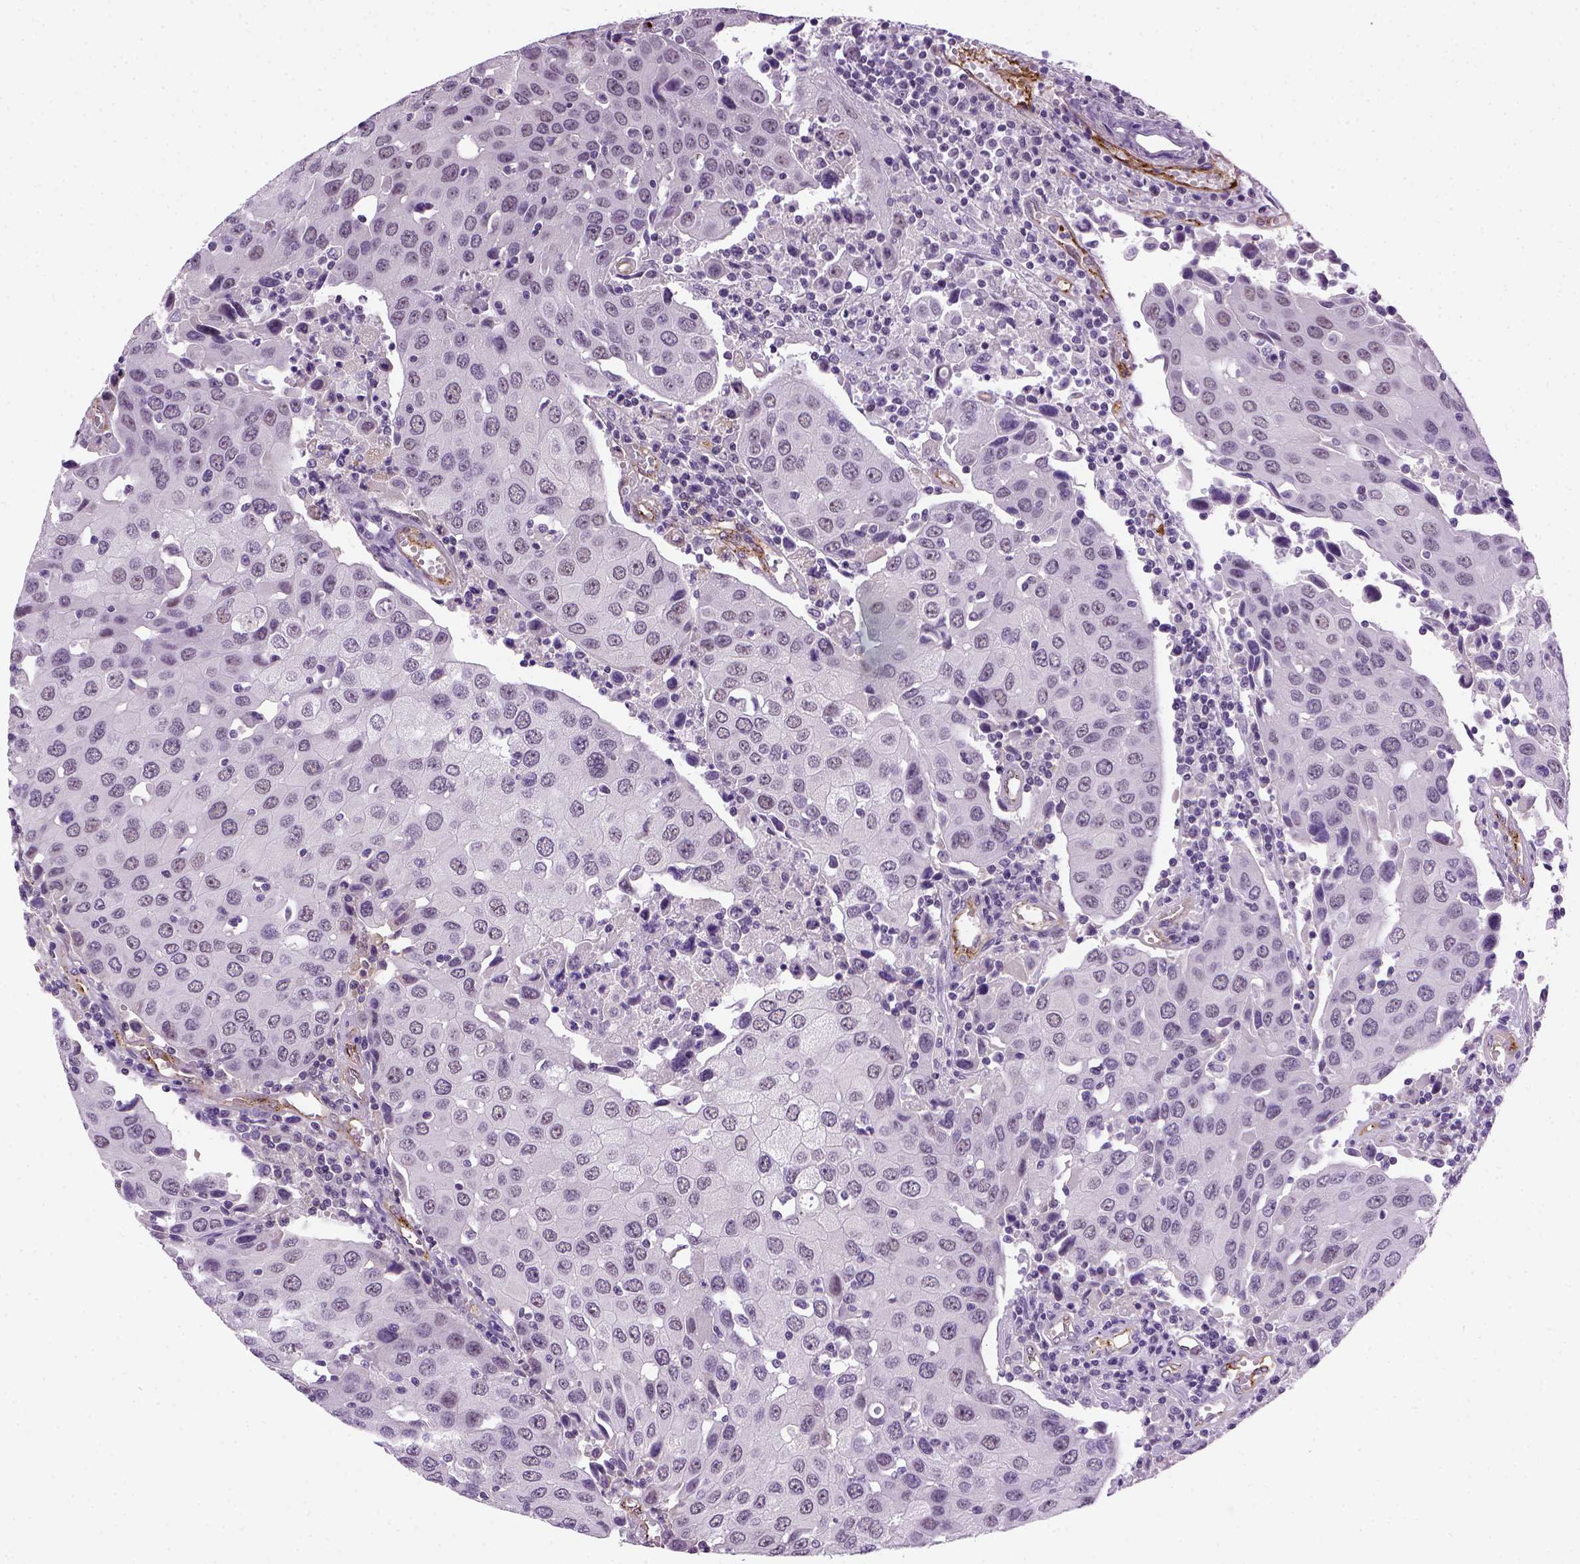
{"staining": {"intensity": "negative", "quantity": "none", "location": "none"}, "tissue": "urothelial cancer", "cell_type": "Tumor cells", "image_type": "cancer", "snomed": [{"axis": "morphology", "description": "Urothelial carcinoma, High grade"}, {"axis": "topography", "description": "Urinary bladder"}], "caption": "Tumor cells are negative for protein expression in human urothelial carcinoma (high-grade).", "gene": "VWF", "patient": {"sex": "female", "age": 85}}